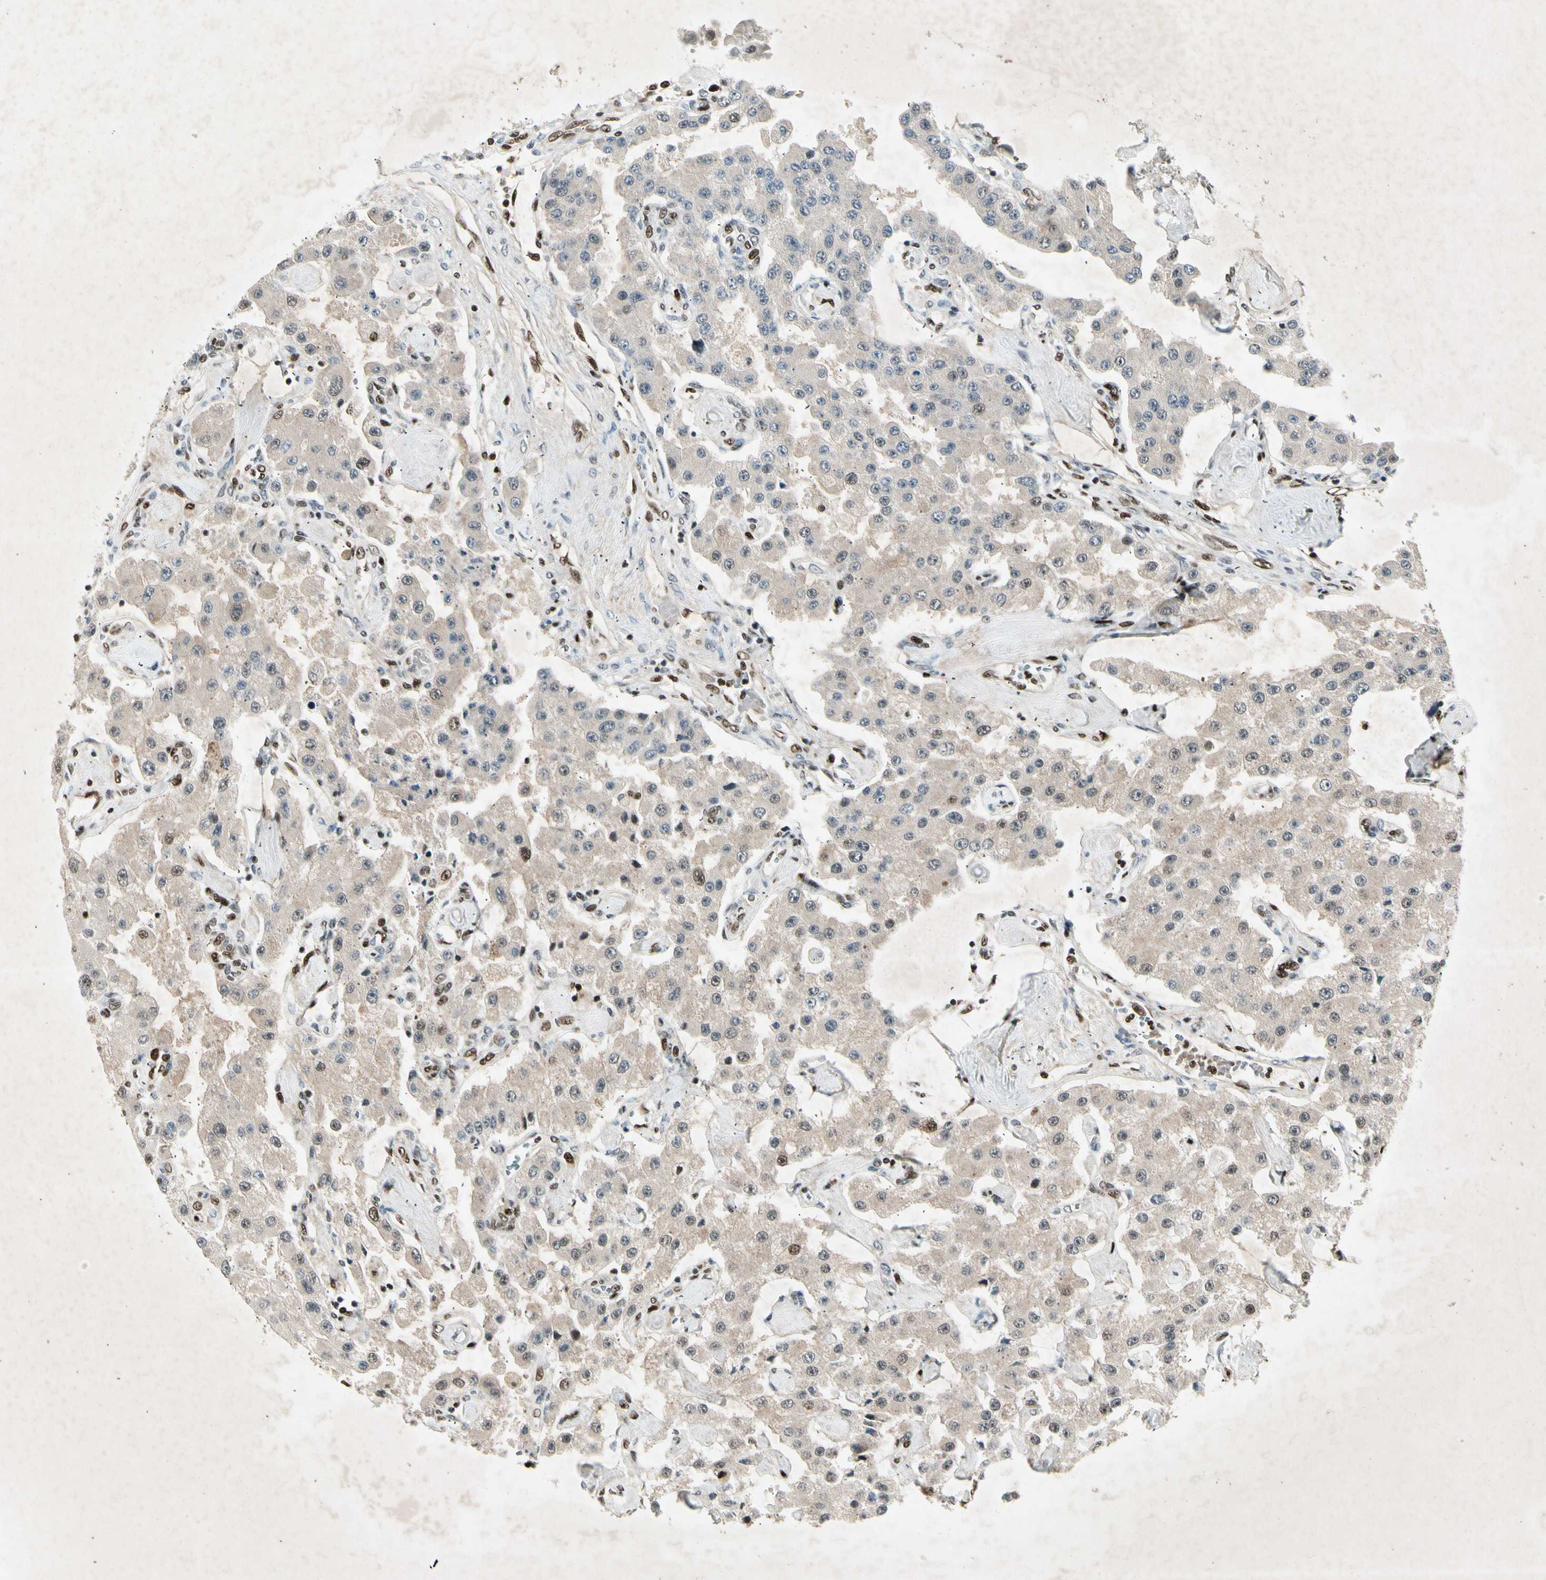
{"staining": {"intensity": "negative", "quantity": "none", "location": "none"}, "tissue": "carcinoid", "cell_type": "Tumor cells", "image_type": "cancer", "snomed": [{"axis": "morphology", "description": "Carcinoid, malignant, NOS"}, {"axis": "topography", "description": "Pancreas"}], "caption": "DAB (3,3'-diaminobenzidine) immunohistochemical staining of human carcinoid (malignant) shows no significant staining in tumor cells.", "gene": "RNF43", "patient": {"sex": "male", "age": 41}}